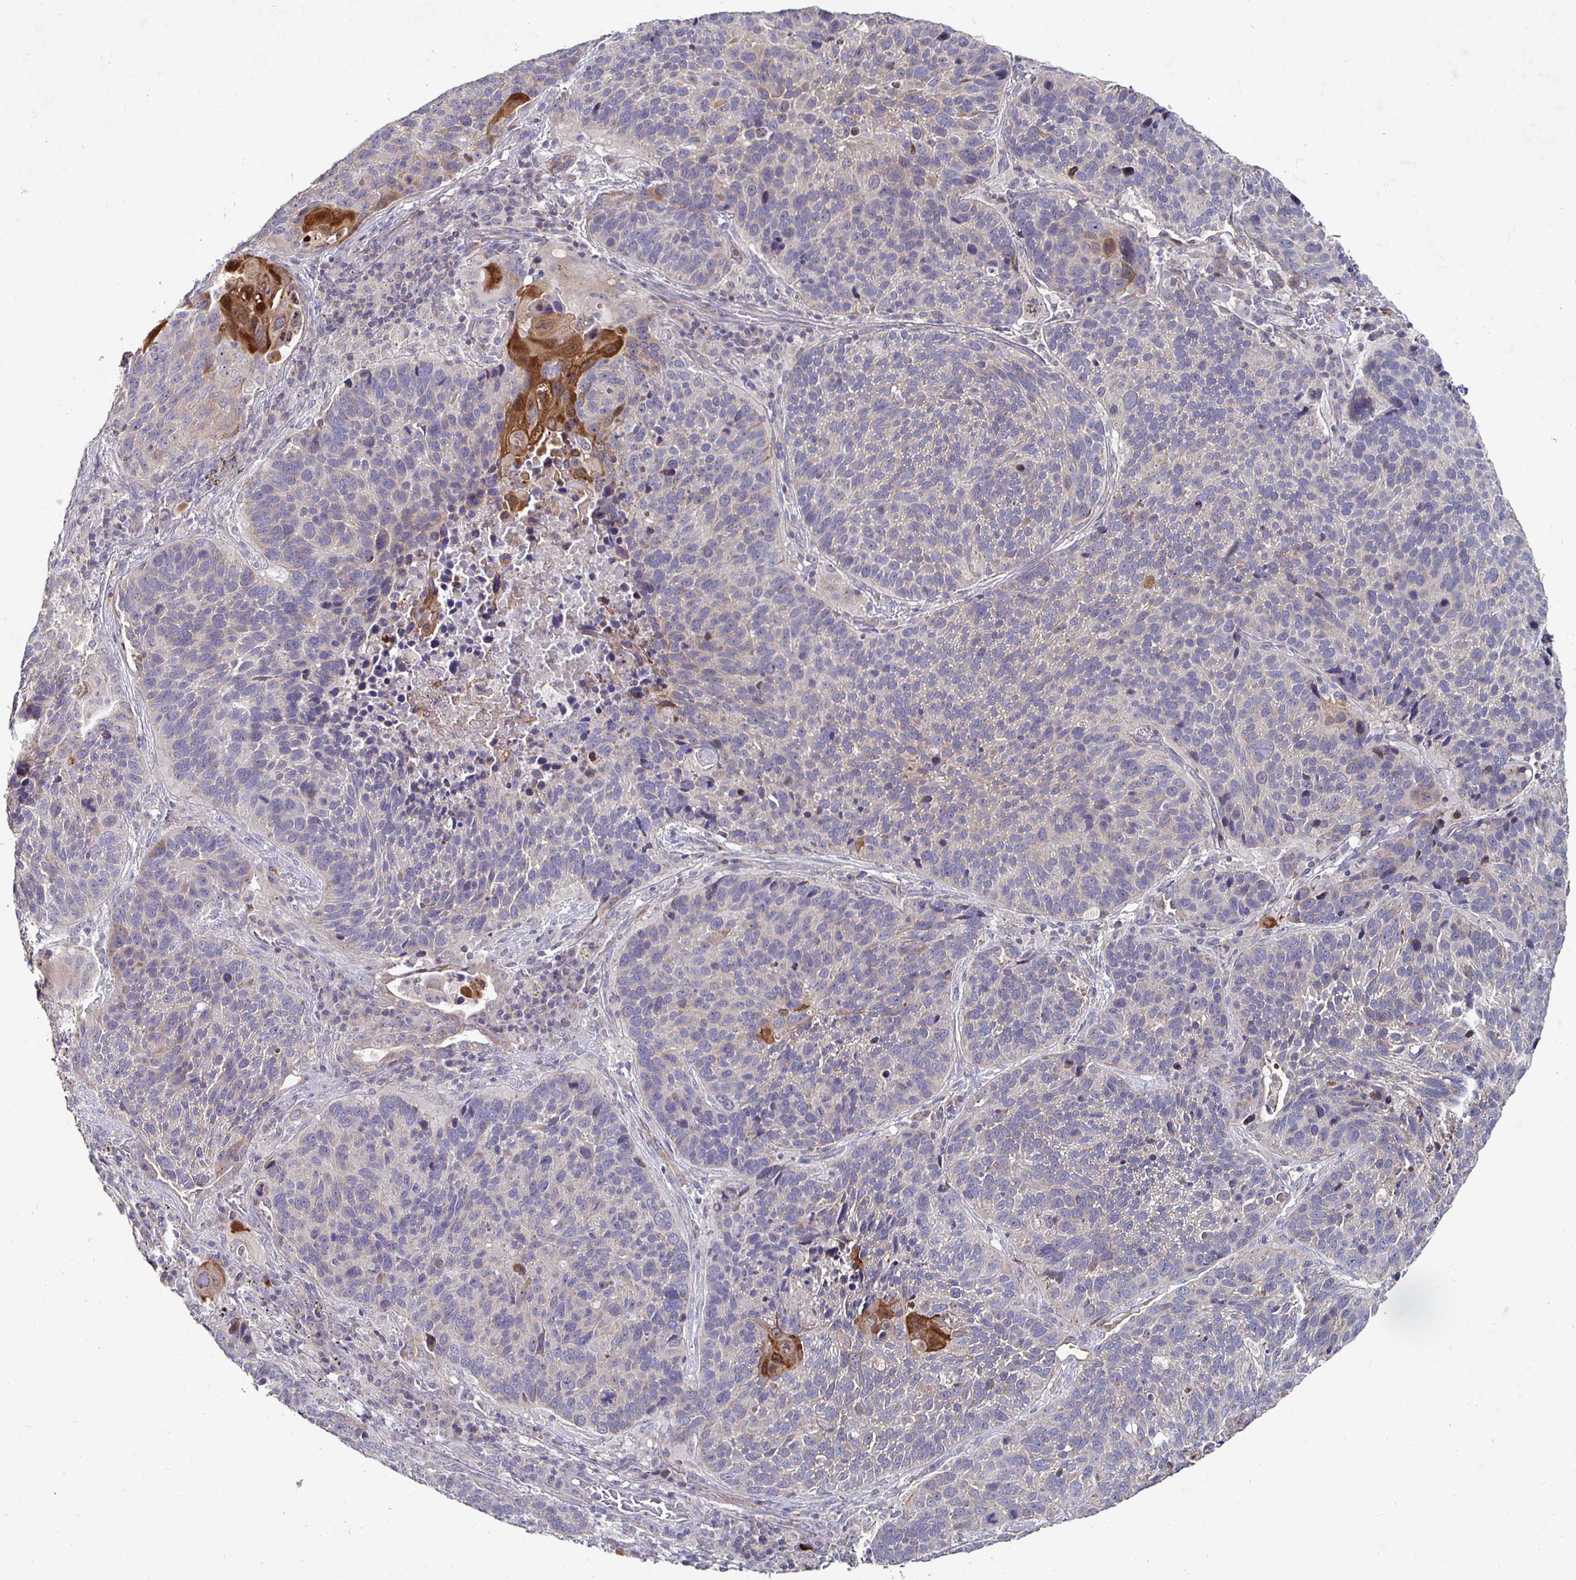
{"staining": {"intensity": "negative", "quantity": "none", "location": "none"}, "tissue": "lung cancer", "cell_type": "Tumor cells", "image_type": "cancer", "snomed": [{"axis": "morphology", "description": "Squamous cell carcinoma, NOS"}, {"axis": "topography", "description": "Lung"}], "caption": "High magnification brightfield microscopy of lung cancer stained with DAB (3,3'-diaminobenzidine) (brown) and counterstained with hematoxylin (blue): tumor cells show no significant expression.", "gene": "NRSN1", "patient": {"sex": "male", "age": 68}}